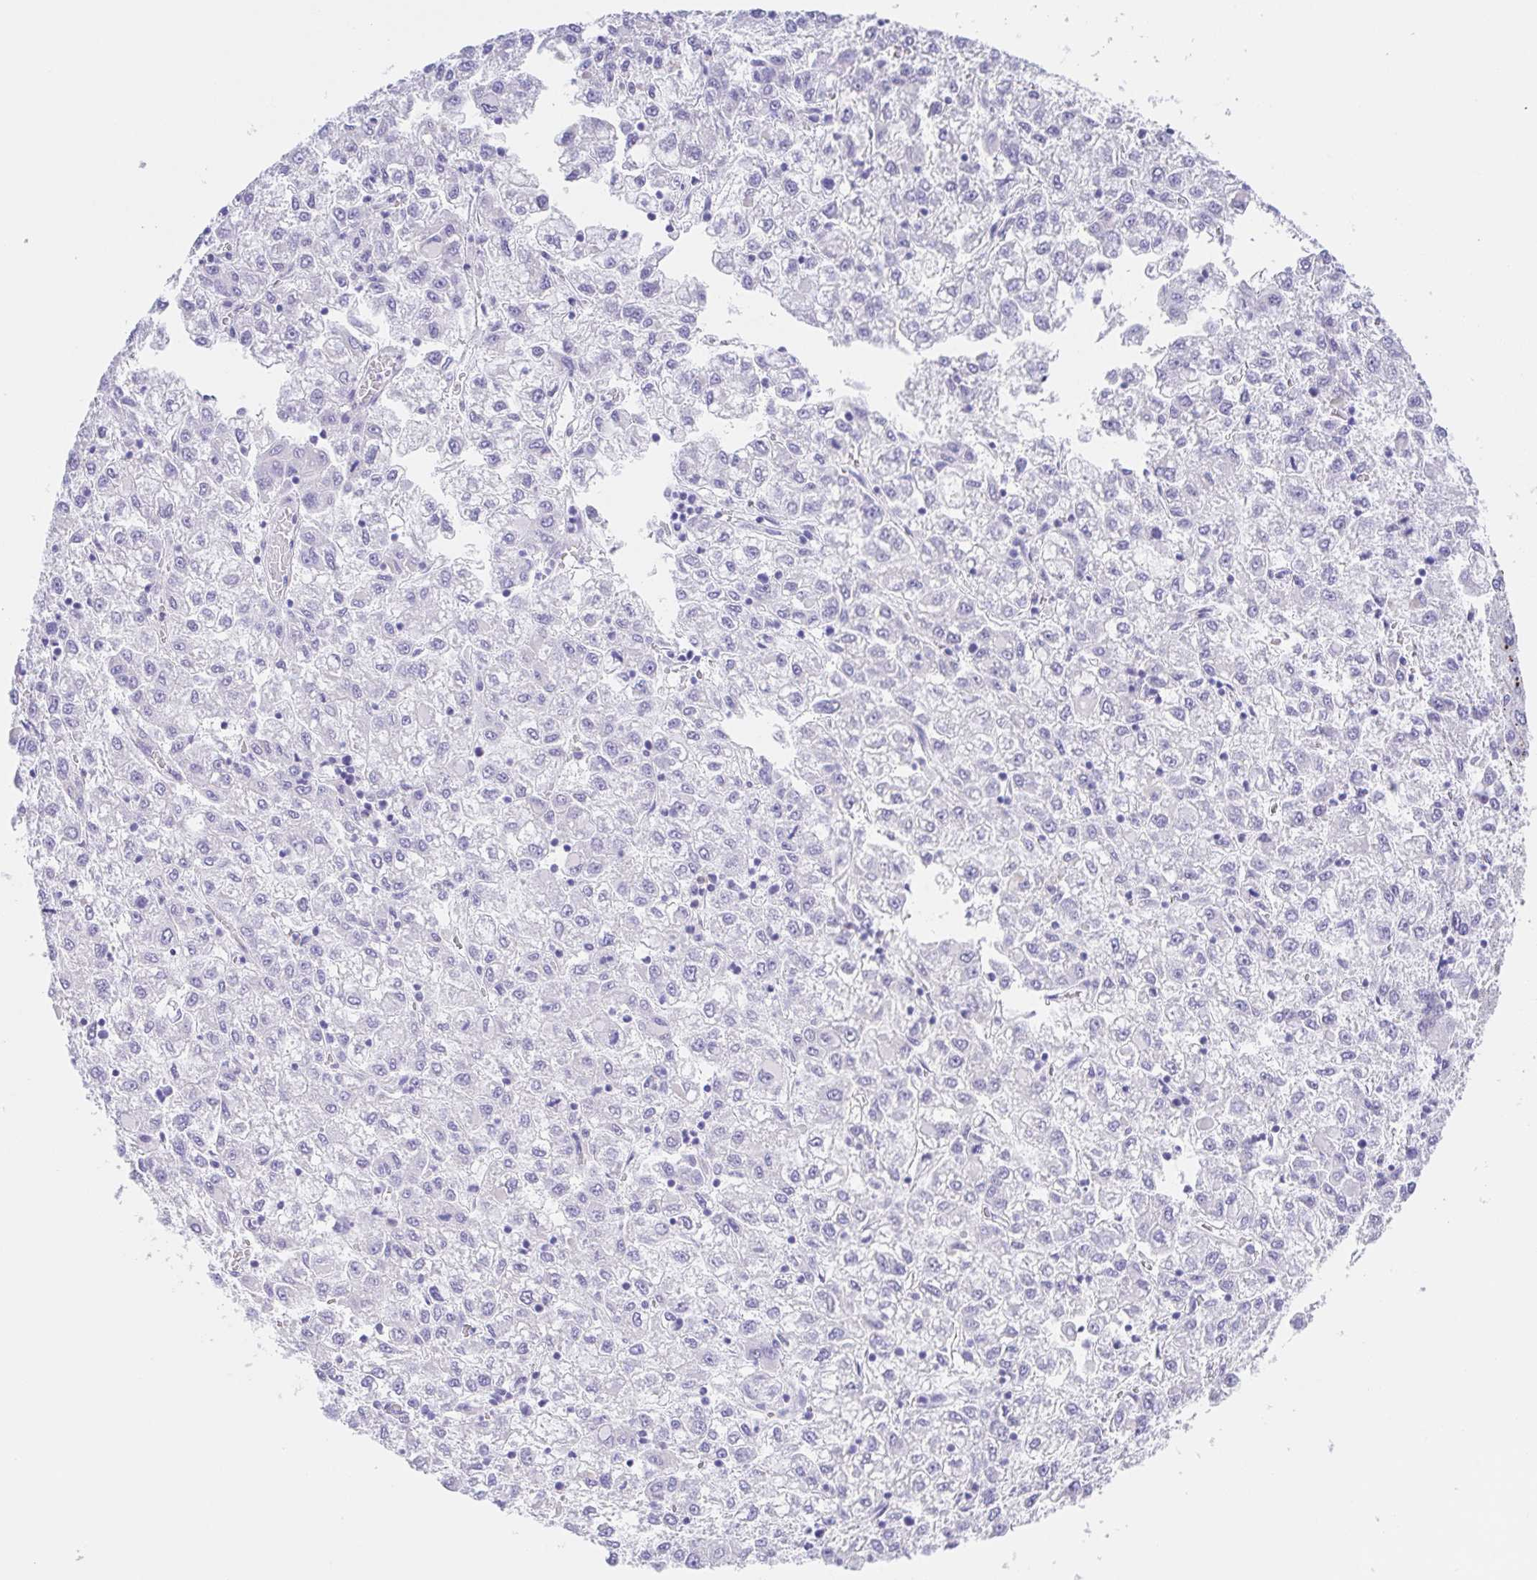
{"staining": {"intensity": "negative", "quantity": "none", "location": "none"}, "tissue": "liver cancer", "cell_type": "Tumor cells", "image_type": "cancer", "snomed": [{"axis": "morphology", "description": "Carcinoma, Hepatocellular, NOS"}, {"axis": "topography", "description": "Liver"}], "caption": "The image reveals no significant expression in tumor cells of hepatocellular carcinoma (liver). The staining is performed using DAB brown chromogen with nuclei counter-stained in using hematoxylin.", "gene": "SCG3", "patient": {"sex": "male", "age": 40}}